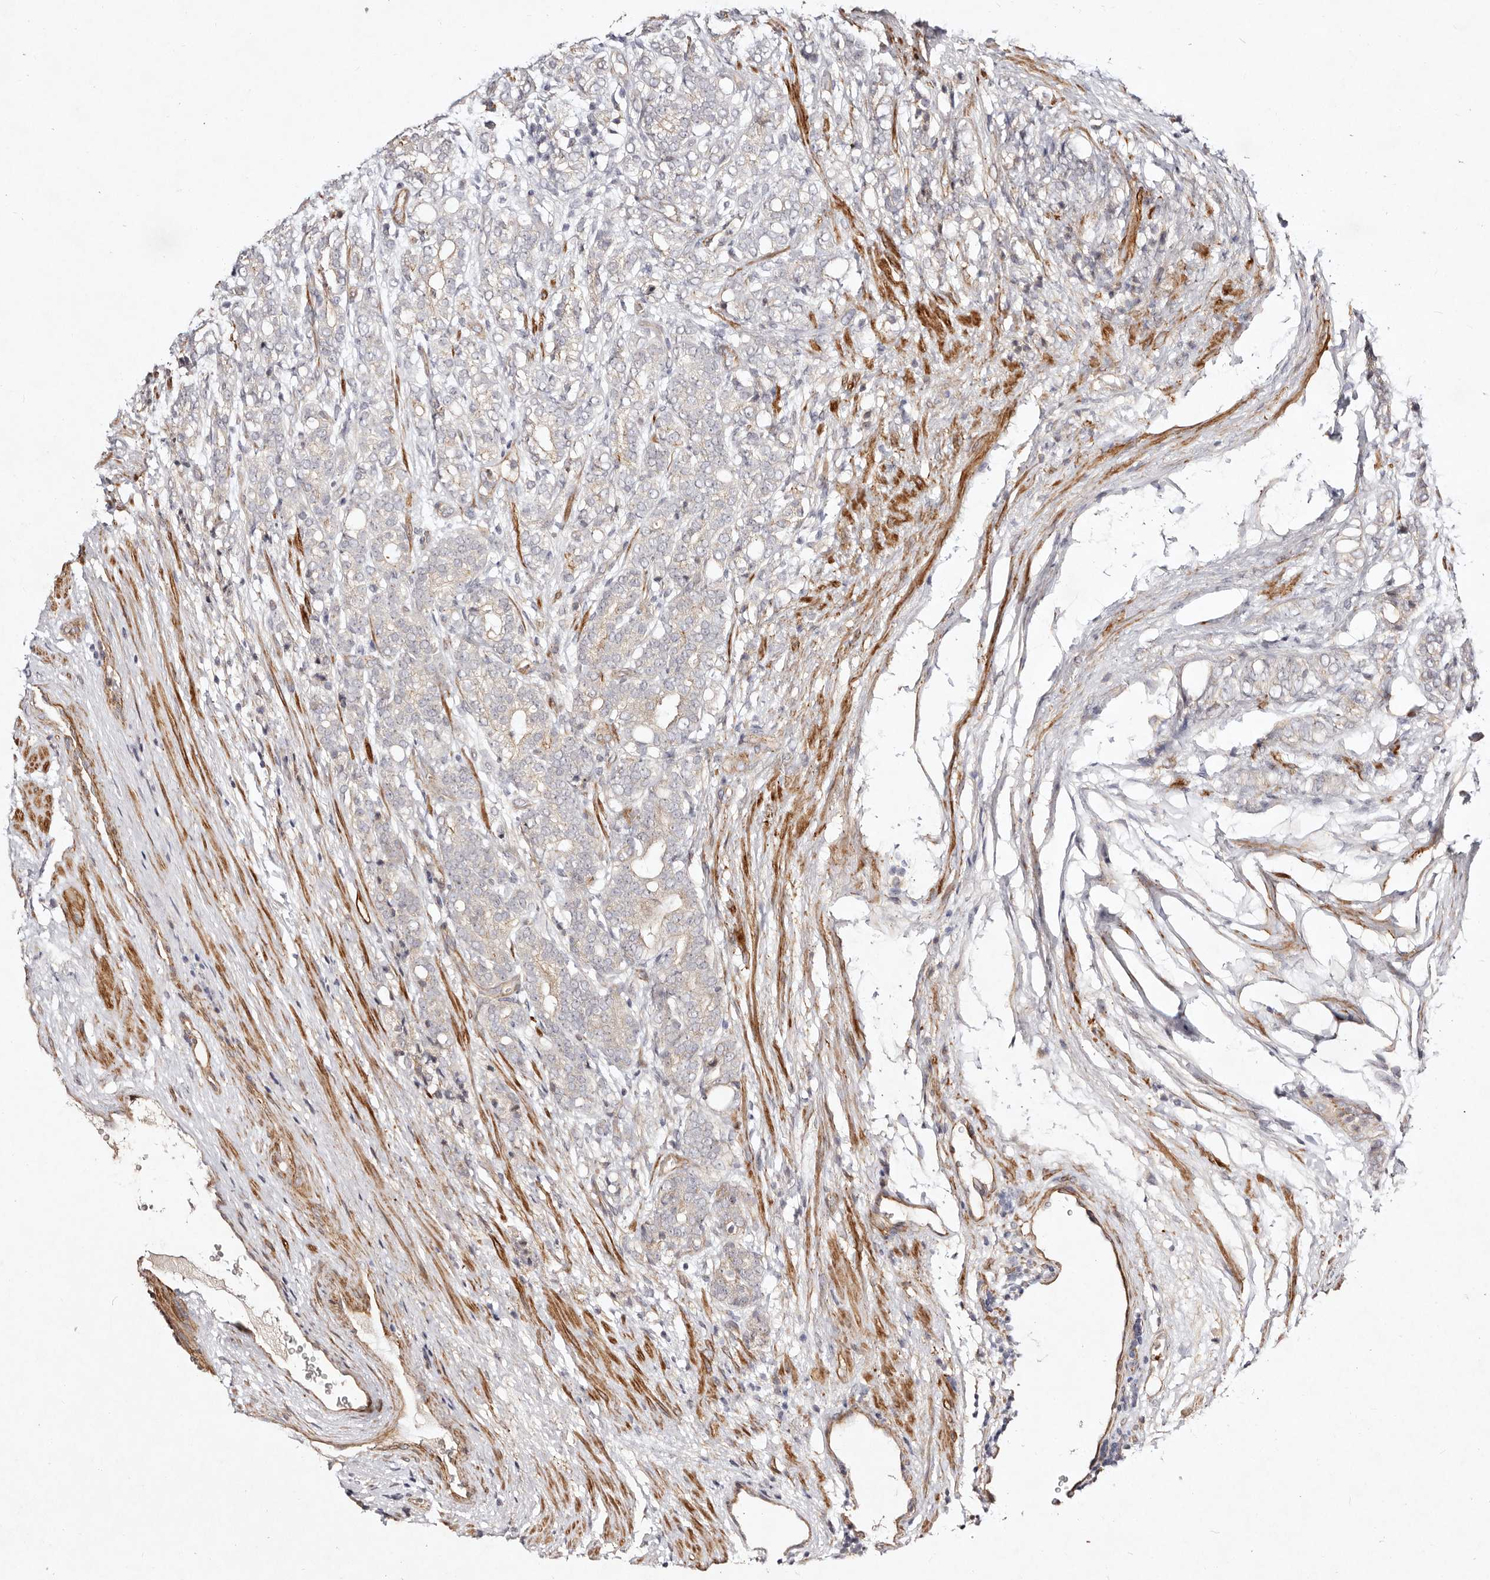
{"staining": {"intensity": "negative", "quantity": "none", "location": "none"}, "tissue": "prostate cancer", "cell_type": "Tumor cells", "image_type": "cancer", "snomed": [{"axis": "morphology", "description": "Adenocarcinoma, High grade"}, {"axis": "topography", "description": "Prostate"}], "caption": "Tumor cells show no significant staining in prostate cancer.", "gene": "MTMR11", "patient": {"sex": "male", "age": 57}}